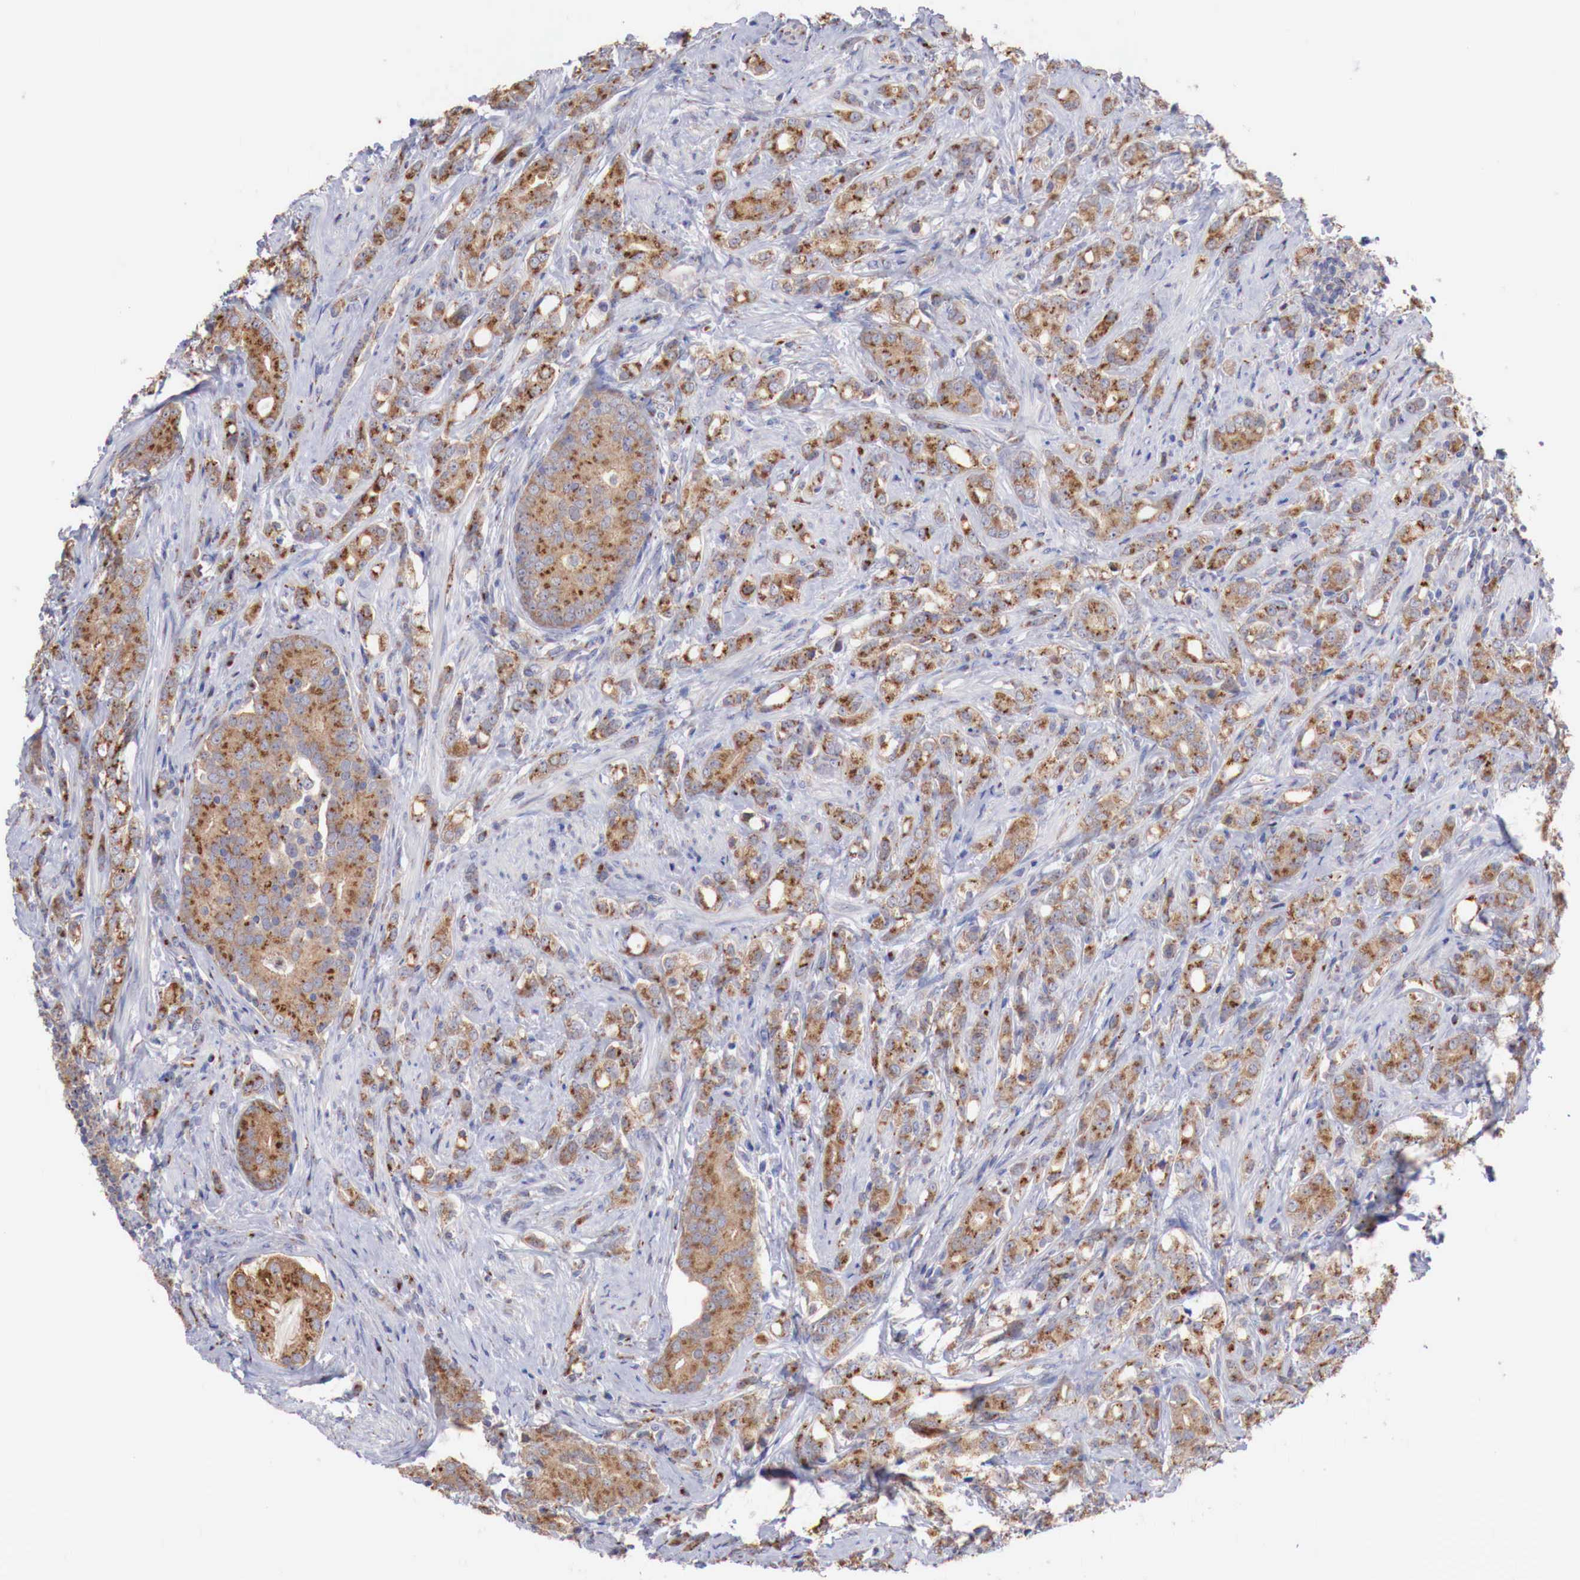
{"staining": {"intensity": "moderate", "quantity": ">75%", "location": "cytoplasmic/membranous"}, "tissue": "prostate cancer", "cell_type": "Tumor cells", "image_type": "cancer", "snomed": [{"axis": "morphology", "description": "Adenocarcinoma, Medium grade"}, {"axis": "topography", "description": "Prostate"}], "caption": "This is an image of immunohistochemistry staining of prostate cancer (adenocarcinoma (medium-grade)), which shows moderate positivity in the cytoplasmic/membranous of tumor cells.", "gene": "SYAP1", "patient": {"sex": "male", "age": 59}}